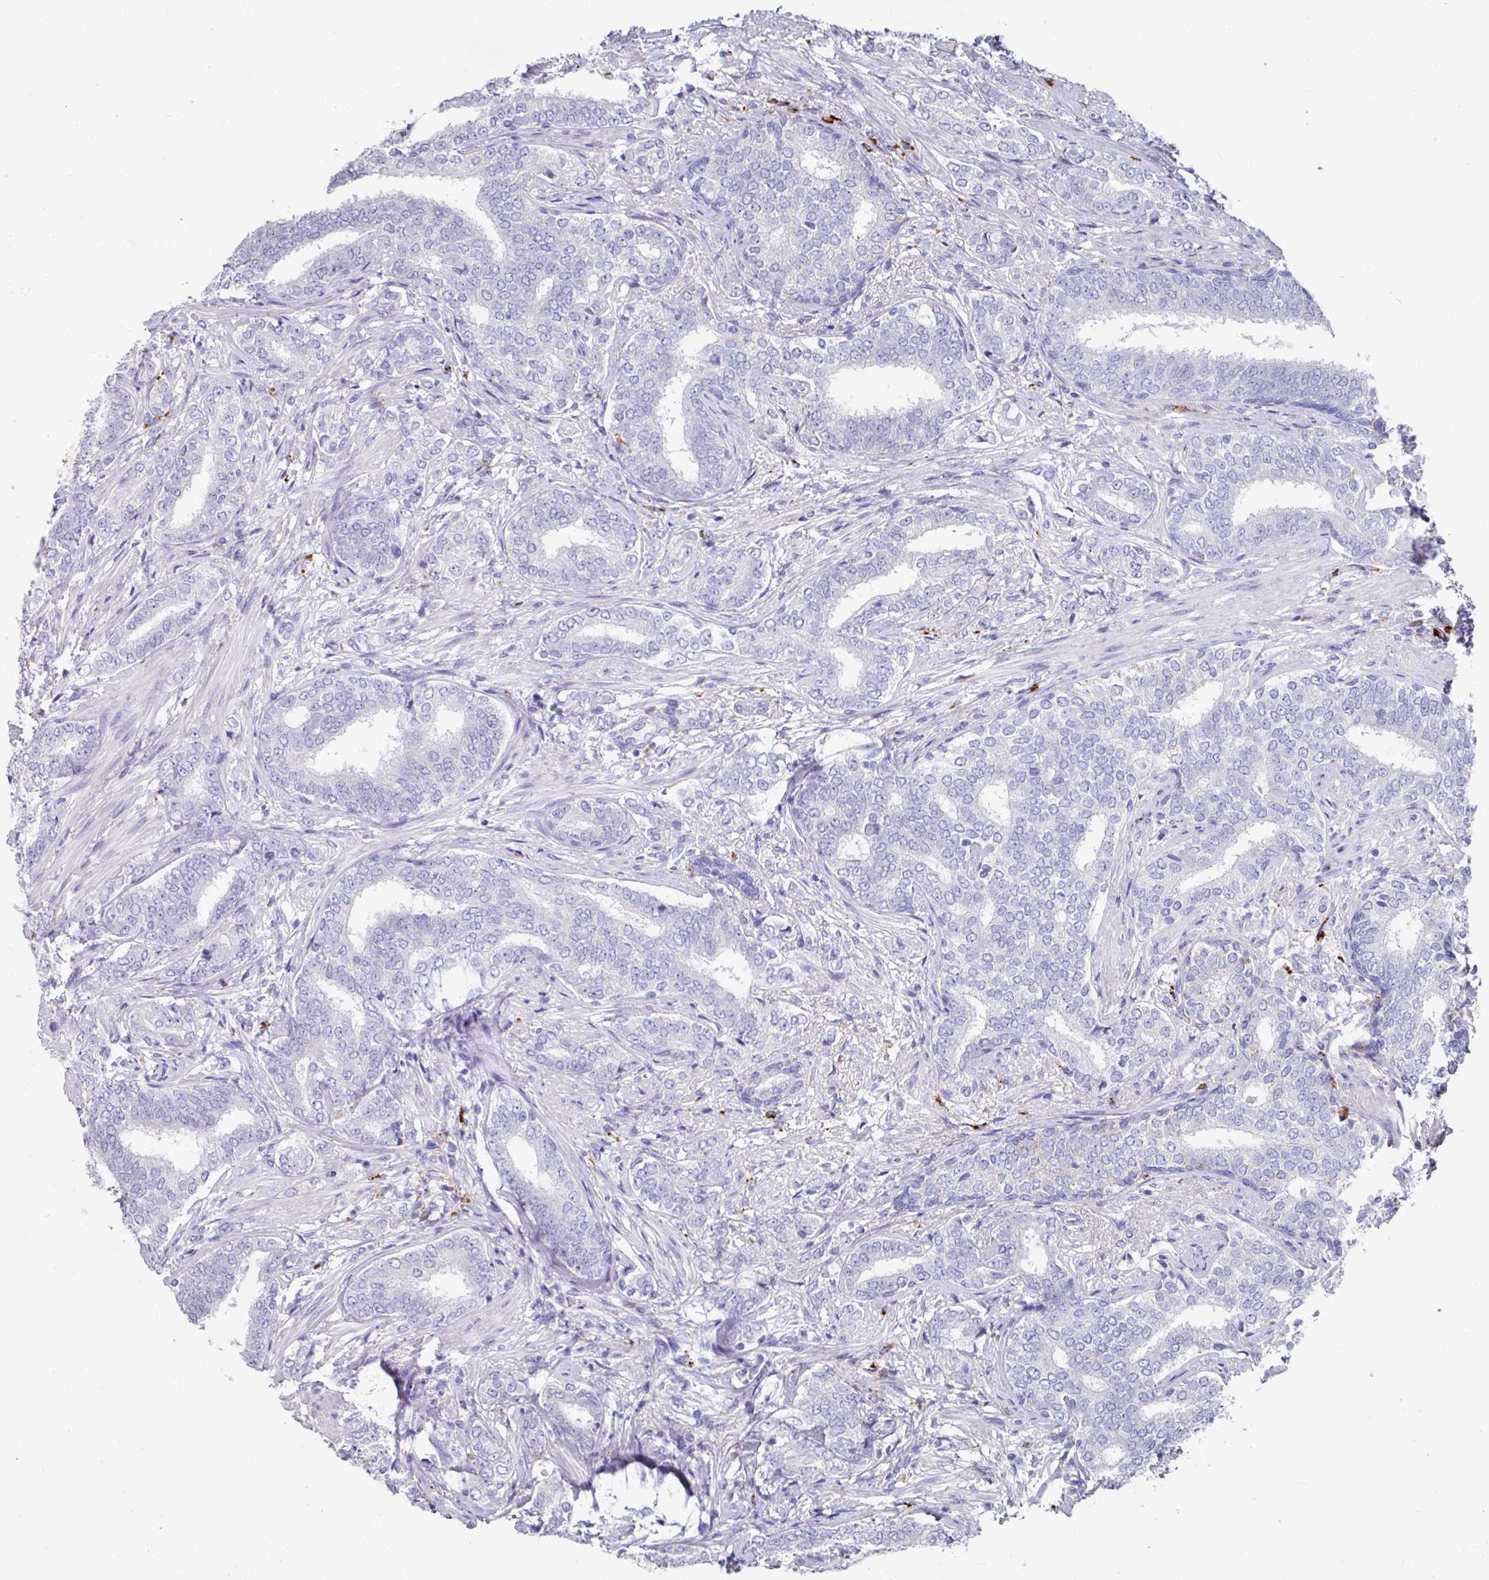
{"staining": {"intensity": "negative", "quantity": "none", "location": "none"}, "tissue": "prostate cancer", "cell_type": "Tumor cells", "image_type": "cancer", "snomed": [{"axis": "morphology", "description": "Adenocarcinoma, High grade"}, {"axis": "topography", "description": "Prostate"}], "caption": "High magnification brightfield microscopy of prostate cancer (adenocarcinoma (high-grade)) stained with DAB (3,3'-diaminobenzidine) (brown) and counterstained with hematoxylin (blue): tumor cells show no significant expression.", "gene": "CPVL", "patient": {"sex": "male", "age": 72}}